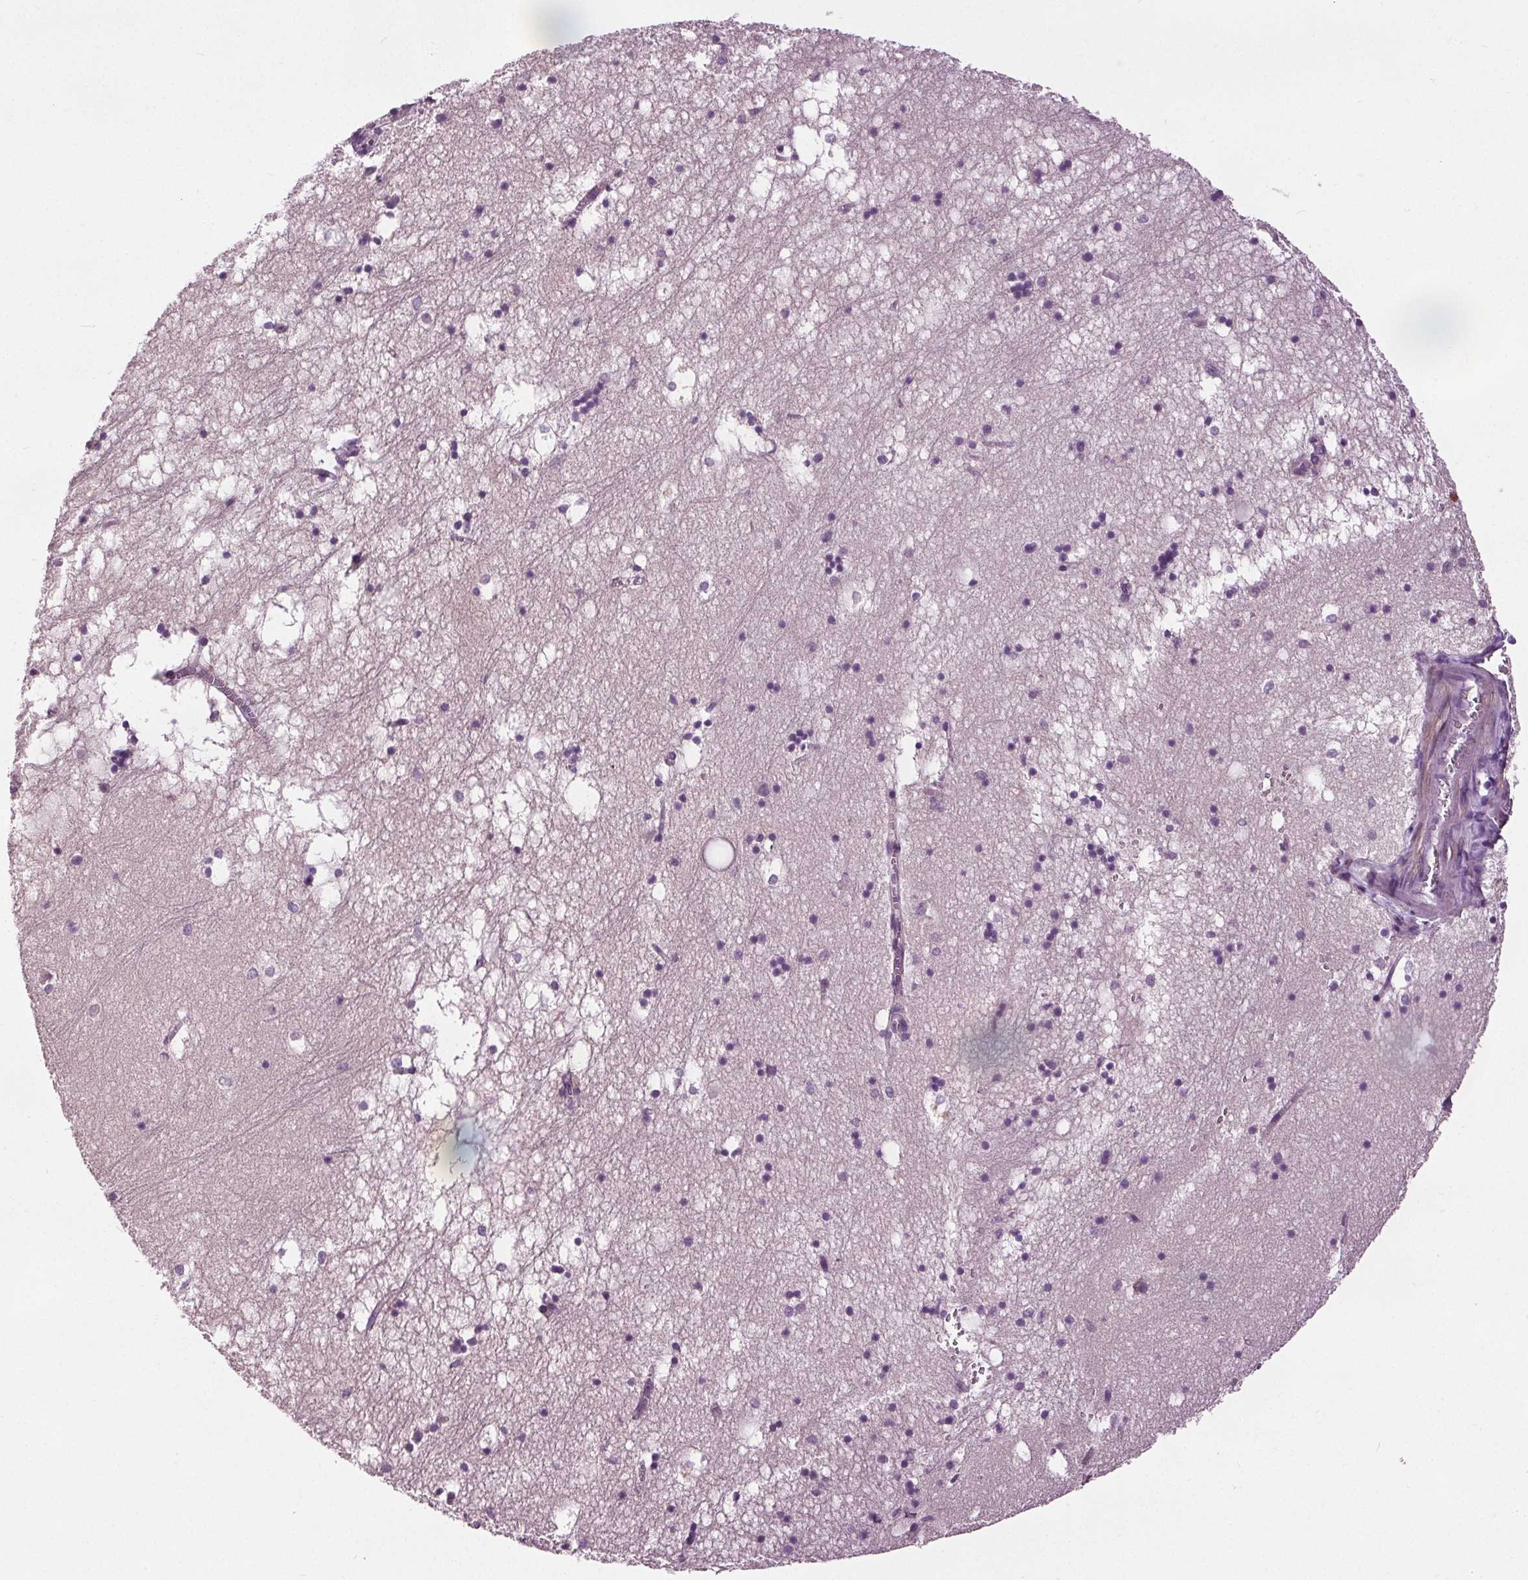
{"staining": {"intensity": "negative", "quantity": "none", "location": "none"}, "tissue": "hippocampus", "cell_type": "Glial cells", "image_type": "normal", "snomed": [{"axis": "morphology", "description": "Normal tissue, NOS"}, {"axis": "topography", "description": "Hippocampus"}], "caption": "High power microscopy image of an IHC histopathology image of normal hippocampus, revealing no significant expression in glial cells.", "gene": "RASA1", "patient": {"sex": "male", "age": 58}}